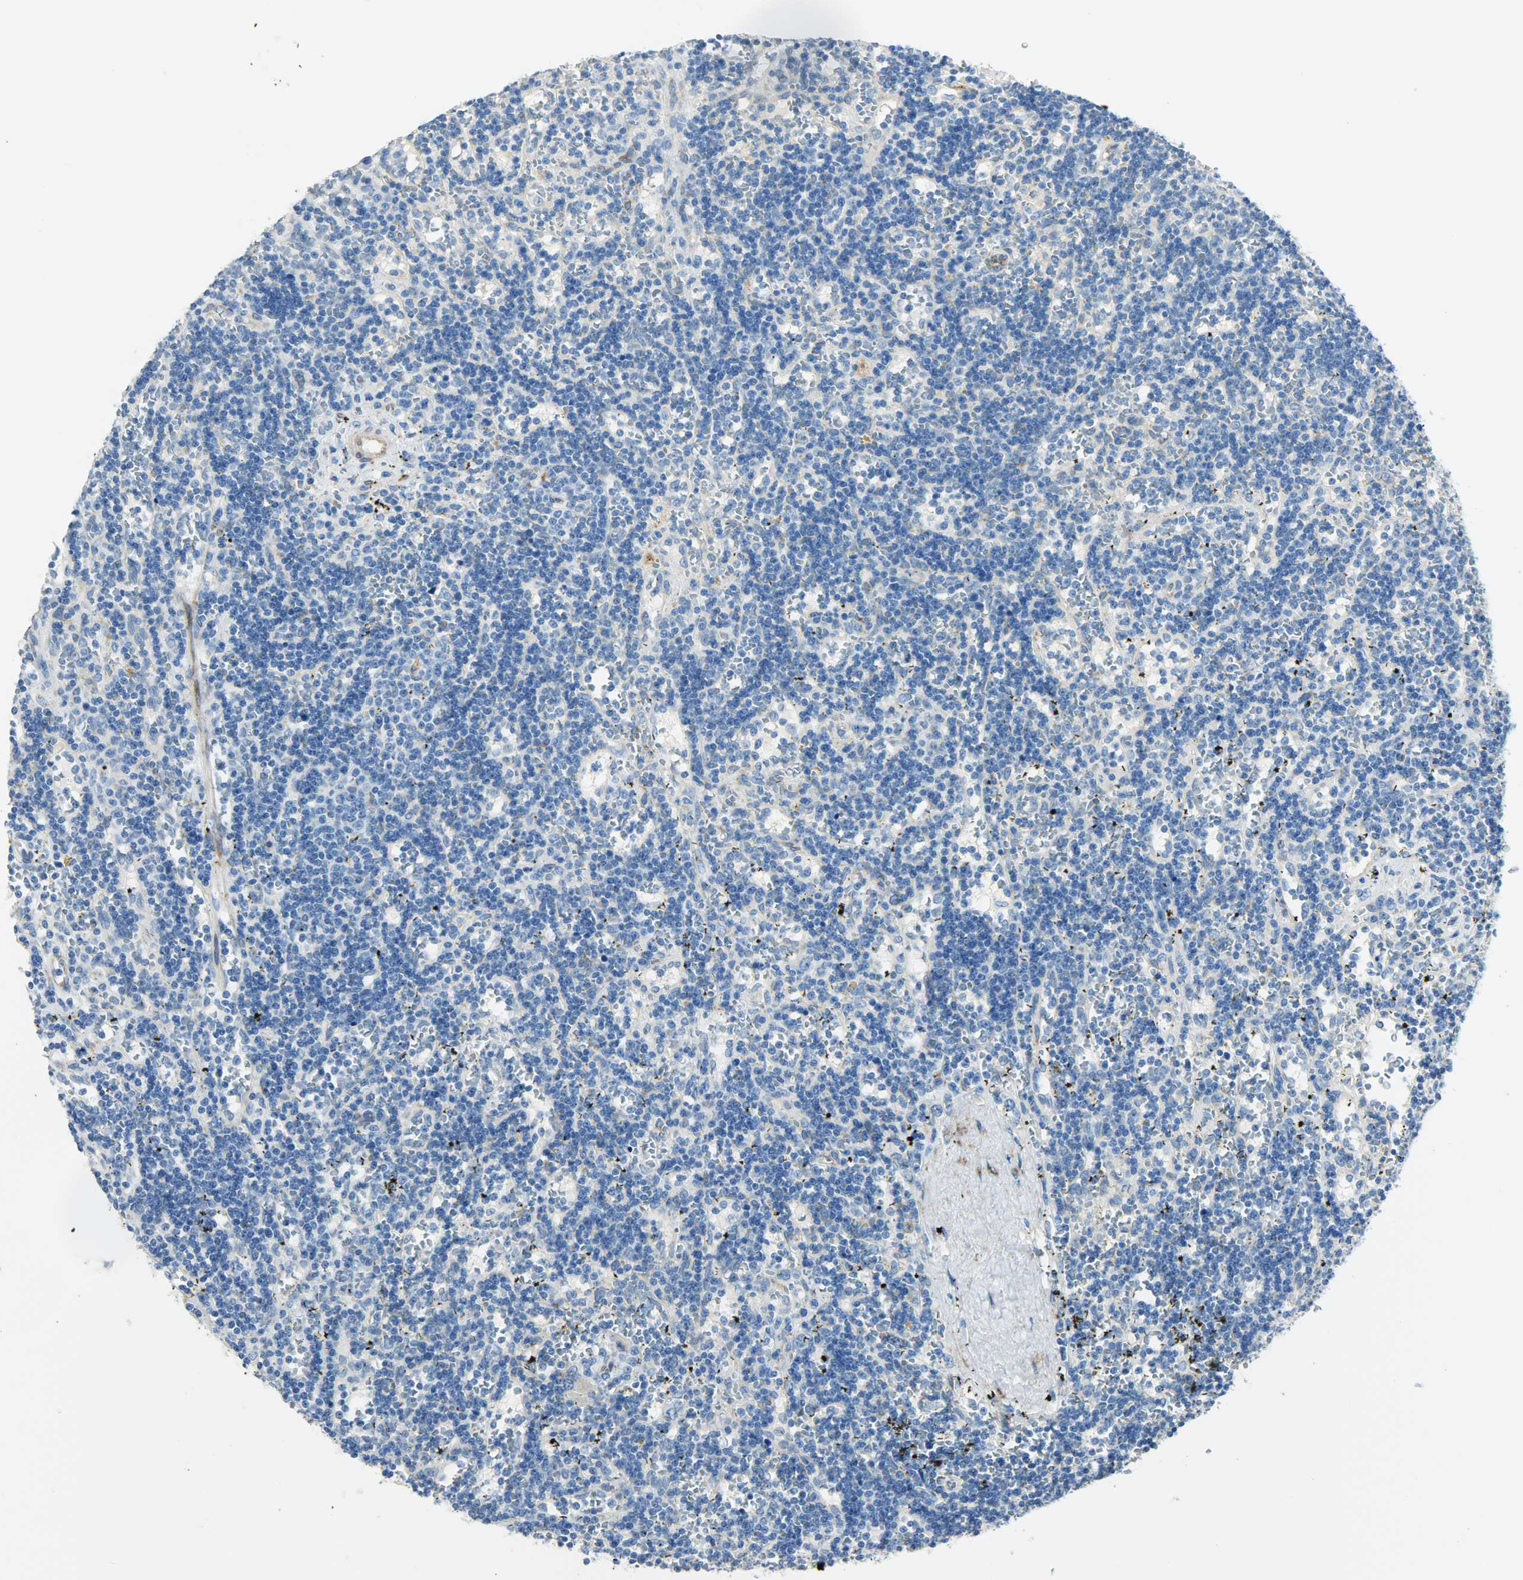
{"staining": {"intensity": "negative", "quantity": "none", "location": "none"}, "tissue": "lymphoma", "cell_type": "Tumor cells", "image_type": "cancer", "snomed": [{"axis": "morphology", "description": "Malignant lymphoma, non-Hodgkin's type, Low grade"}, {"axis": "topography", "description": "Spleen"}], "caption": "IHC histopathology image of malignant lymphoma, non-Hodgkin's type (low-grade) stained for a protein (brown), which demonstrates no positivity in tumor cells. The staining was performed using DAB (3,3'-diaminobenzidine) to visualize the protein expression in brown, while the nuclei were stained in blue with hematoxylin (Magnification: 20x).", "gene": "PKD2", "patient": {"sex": "male", "age": 60}}